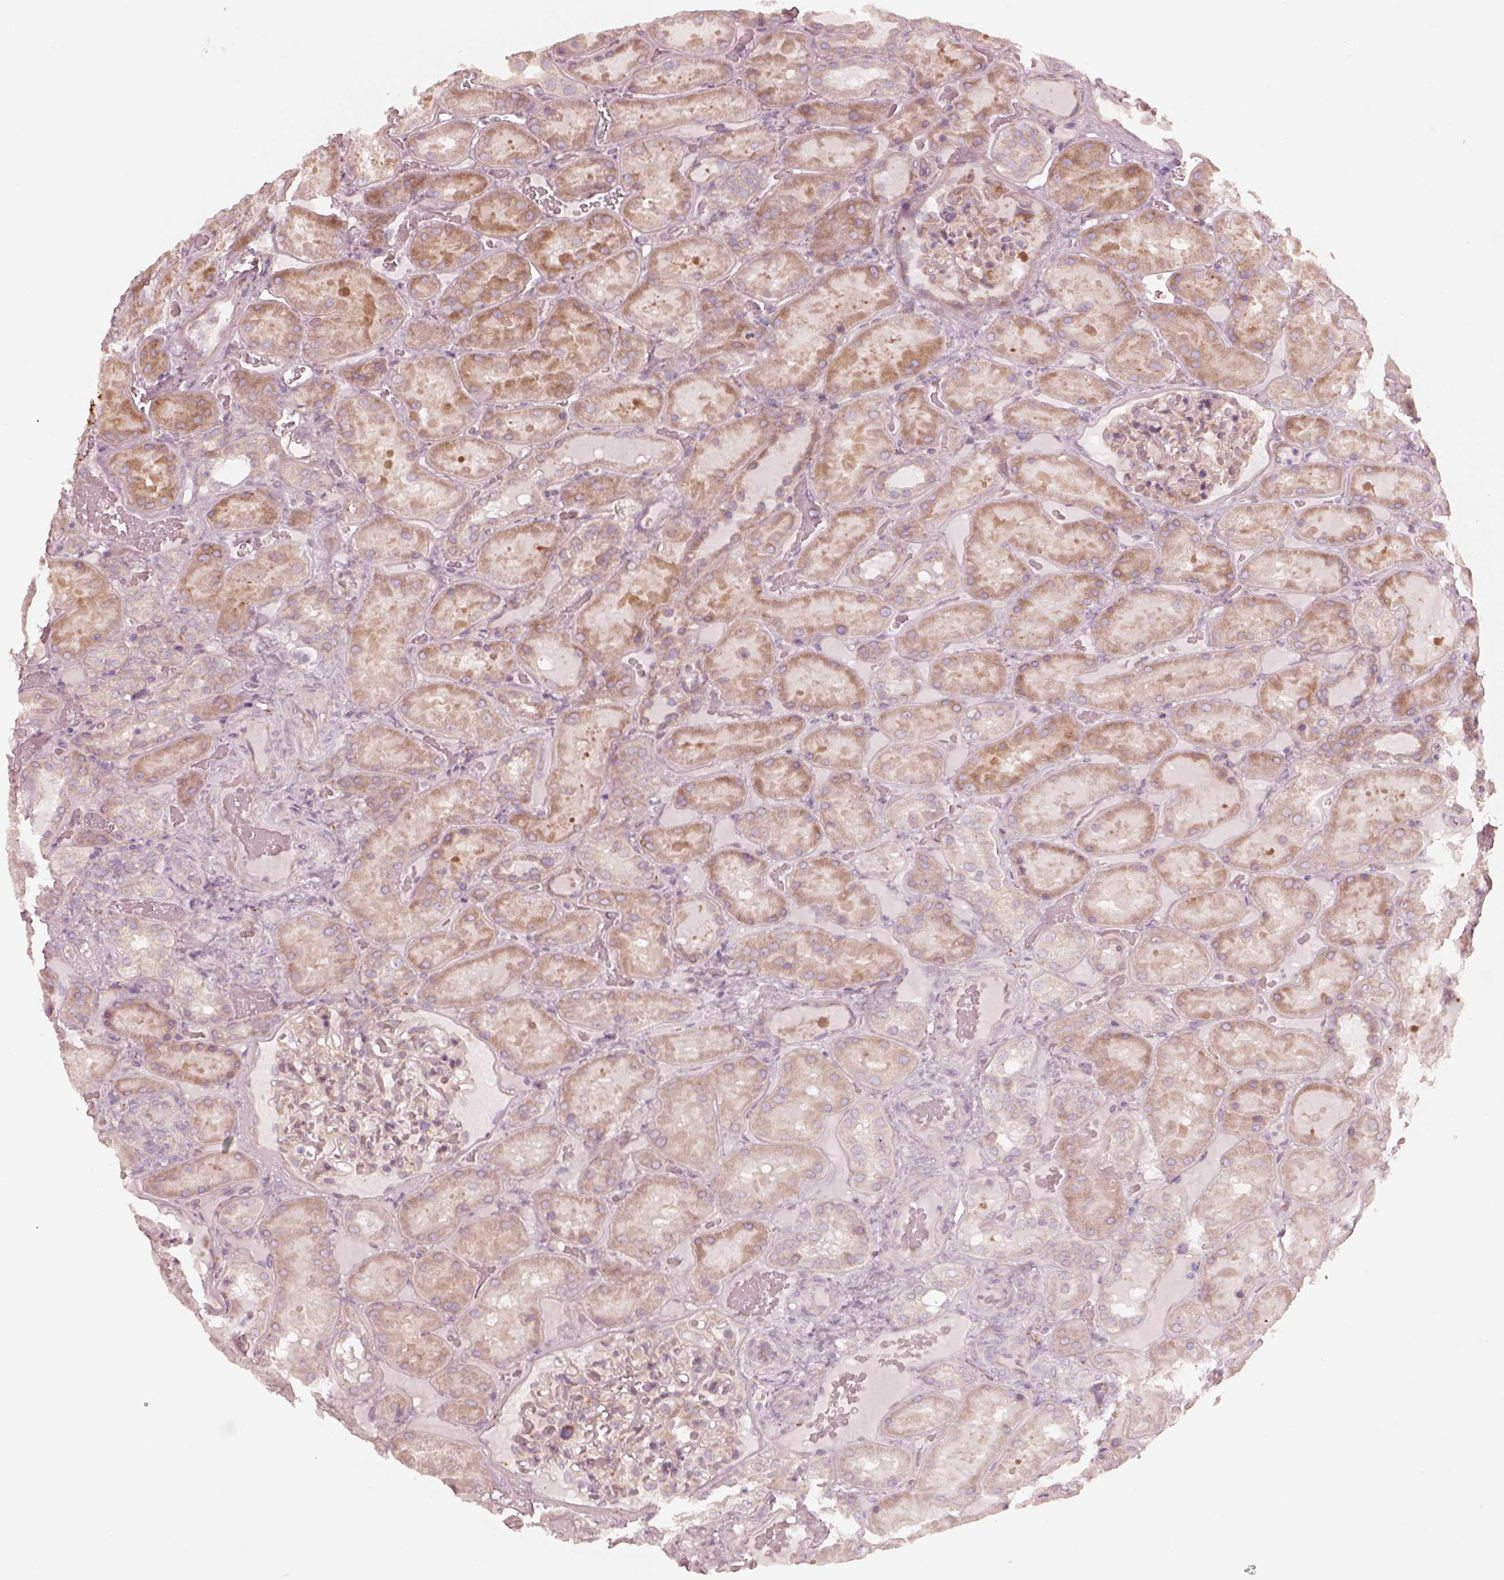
{"staining": {"intensity": "weak", "quantity": "<25%", "location": "cytoplasmic/membranous"}, "tissue": "kidney", "cell_type": "Cells in glomeruli", "image_type": "normal", "snomed": [{"axis": "morphology", "description": "Normal tissue, NOS"}, {"axis": "topography", "description": "Kidney"}], "caption": "Cells in glomeruli are negative for brown protein staining in normal kidney. The staining was performed using DAB to visualize the protein expression in brown, while the nuclei were stained in blue with hematoxylin (Magnification: 20x).", "gene": "RAB3C", "patient": {"sex": "male", "age": 73}}